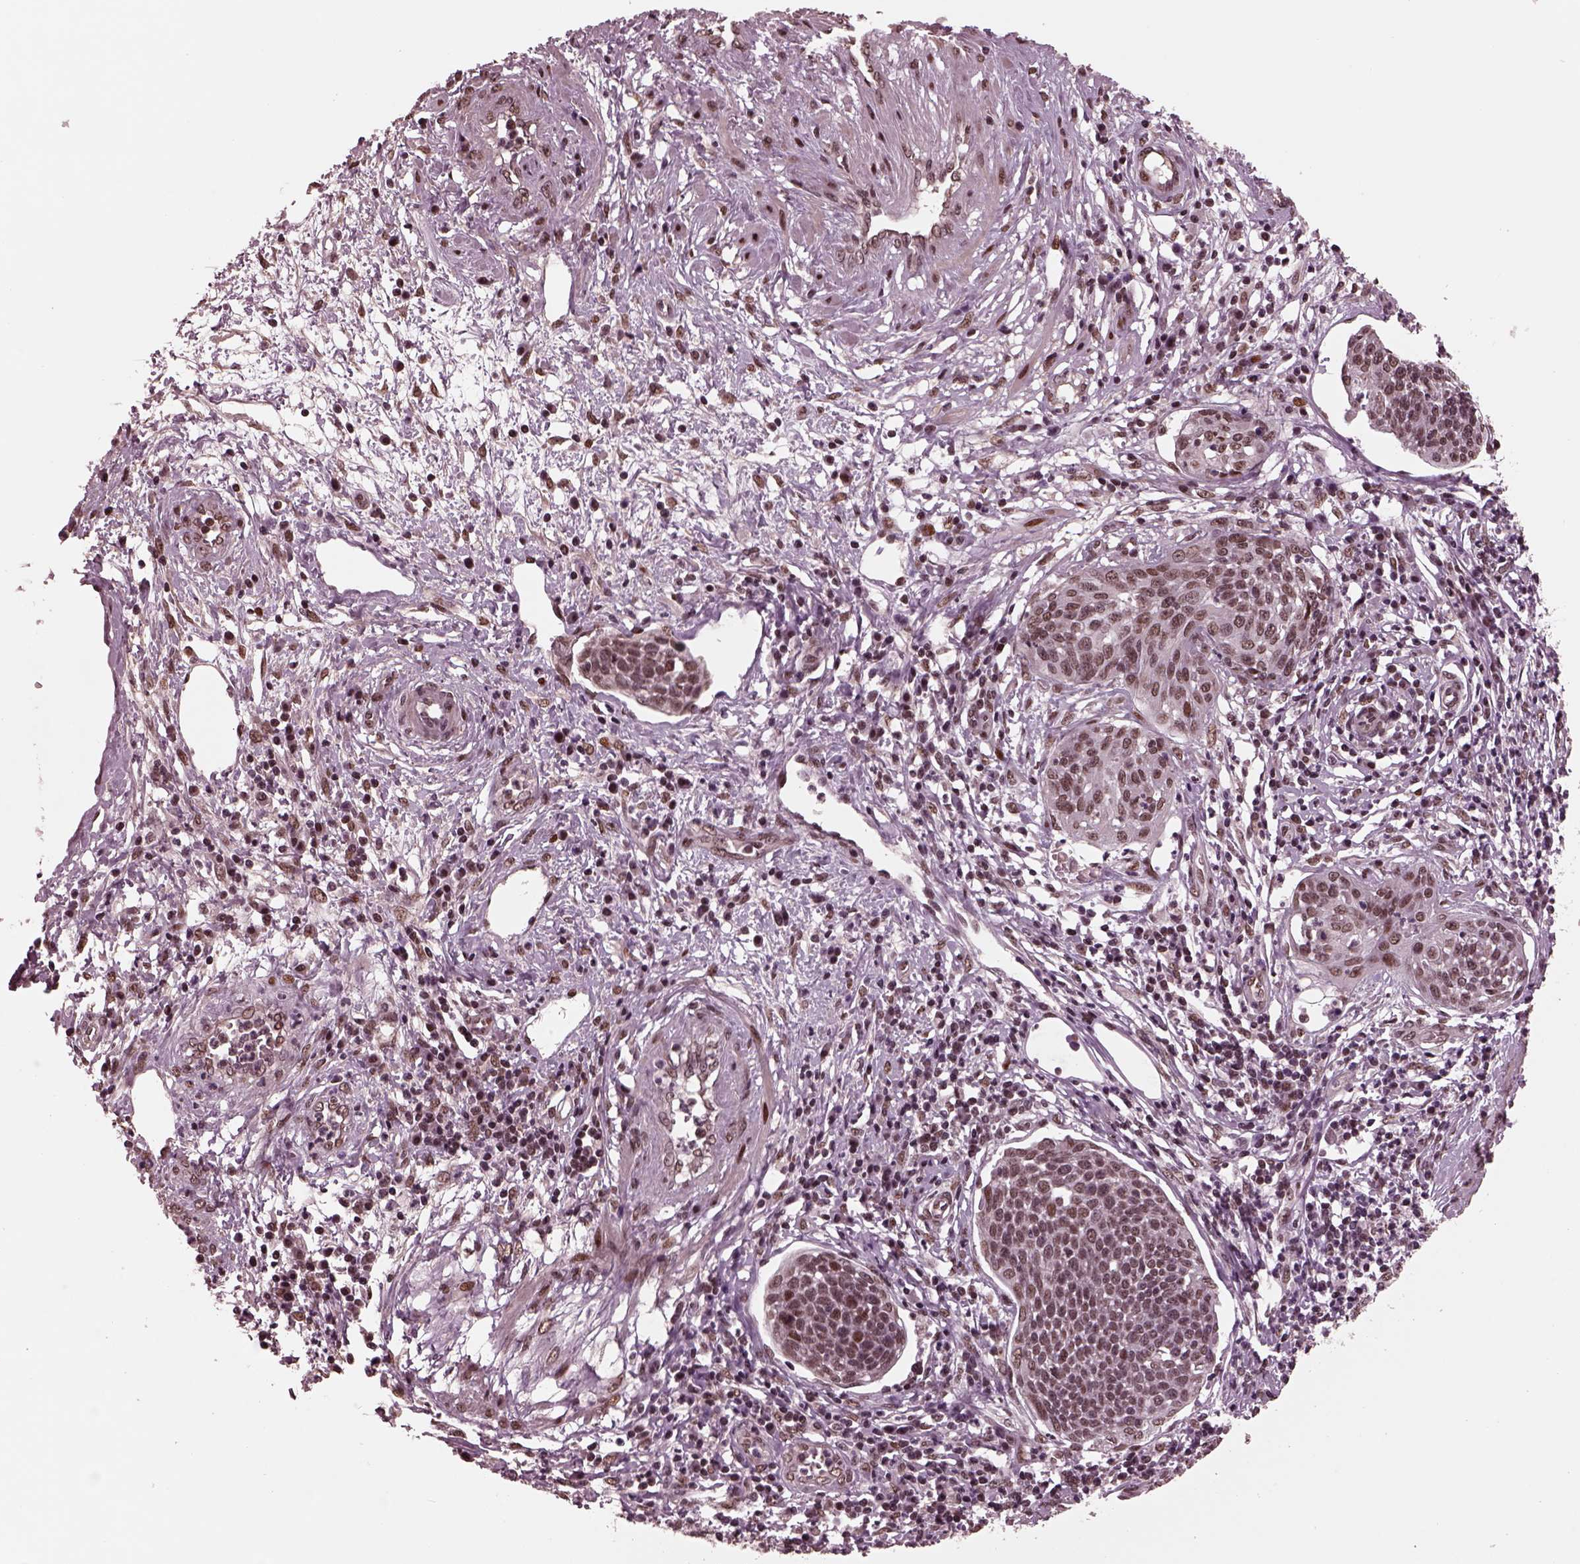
{"staining": {"intensity": "weak", "quantity": "25%-75%", "location": "nuclear"}, "tissue": "cervical cancer", "cell_type": "Tumor cells", "image_type": "cancer", "snomed": [{"axis": "morphology", "description": "Squamous cell carcinoma, NOS"}, {"axis": "topography", "description": "Cervix"}], "caption": "Squamous cell carcinoma (cervical) stained for a protein exhibits weak nuclear positivity in tumor cells.", "gene": "NAP1L5", "patient": {"sex": "female", "age": 34}}